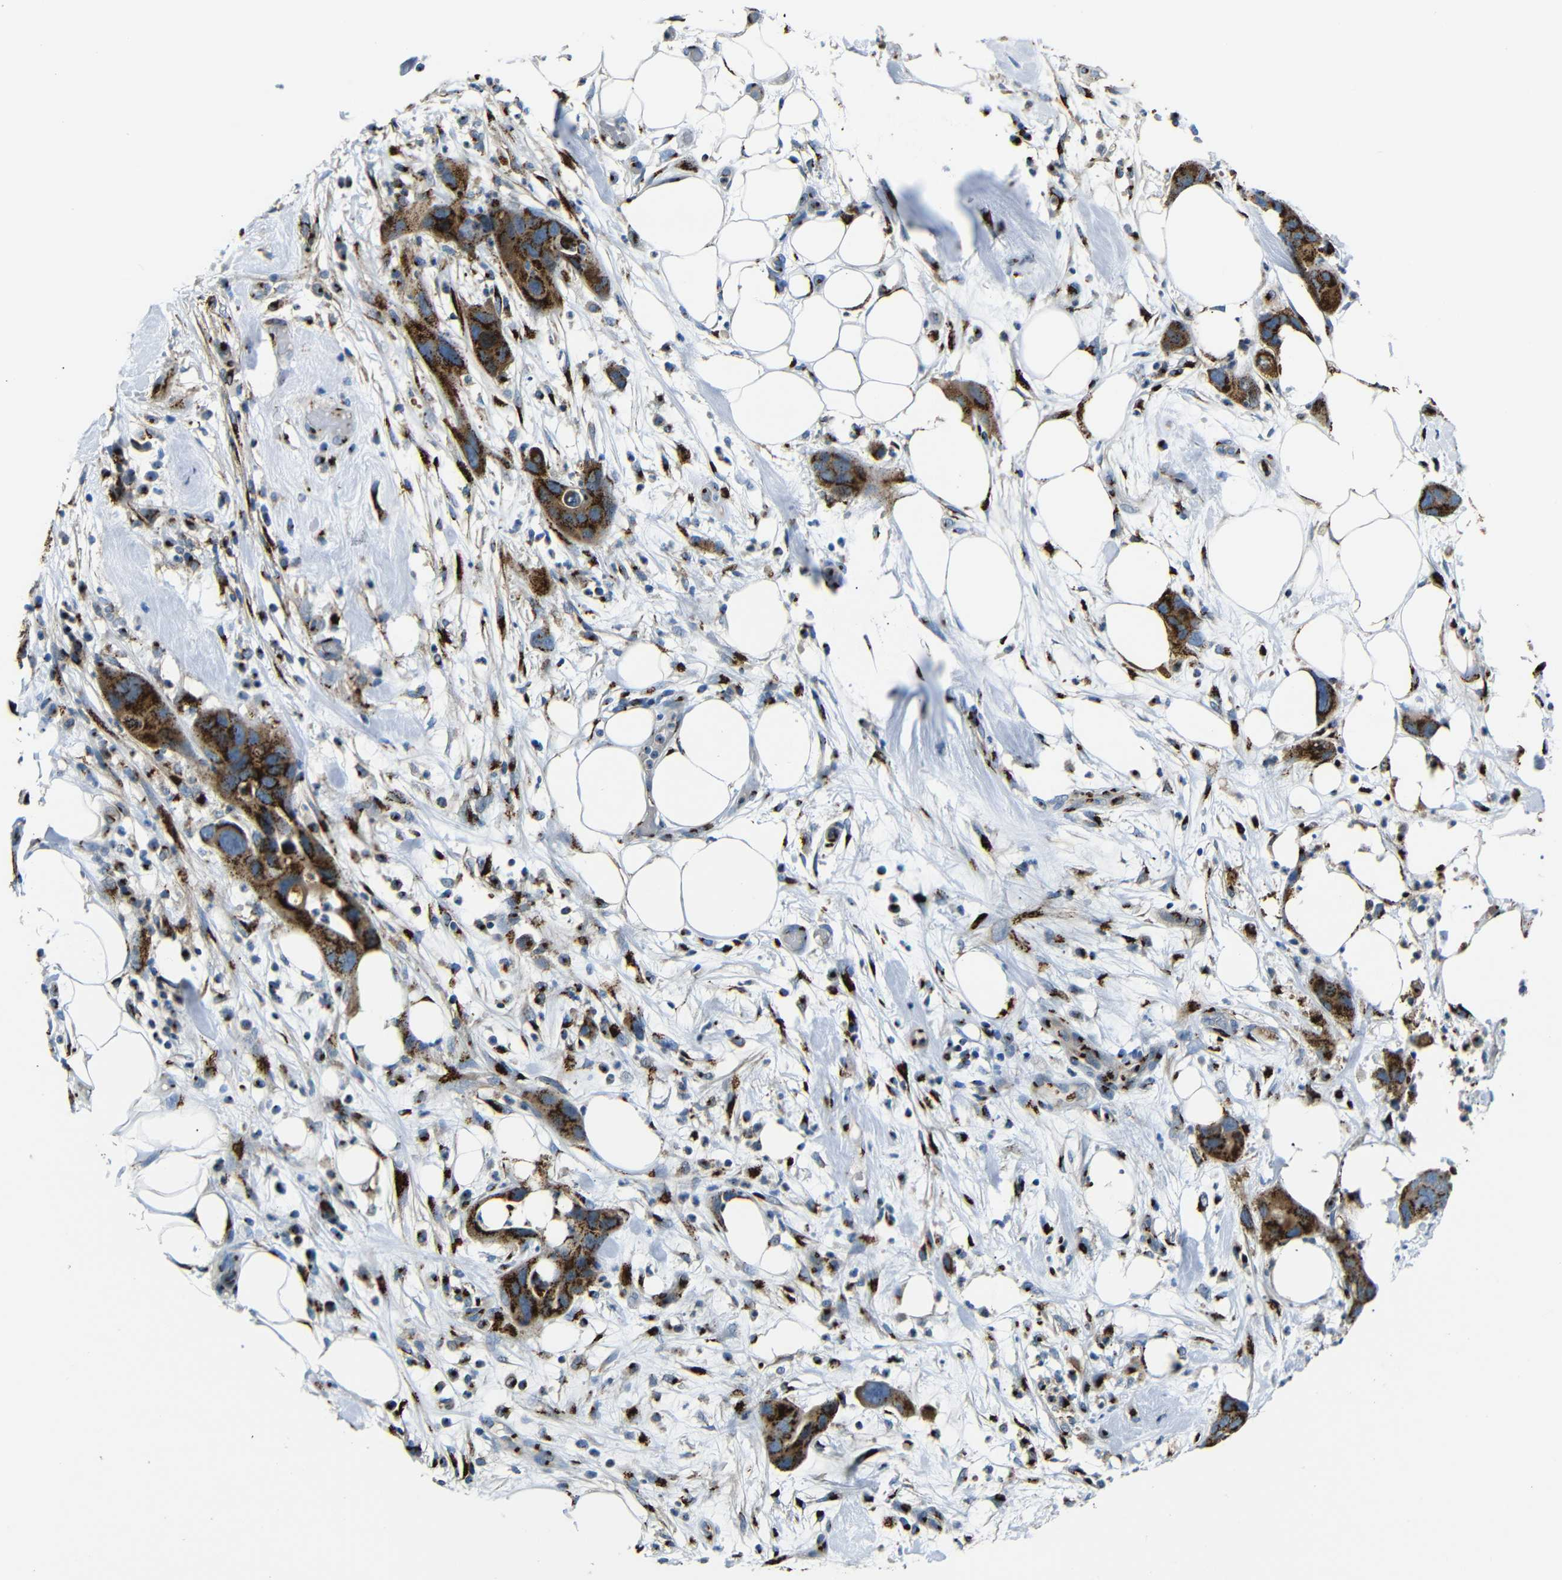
{"staining": {"intensity": "strong", "quantity": ">75%", "location": "cytoplasmic/membranous"}, "tissue": "pancreatic cancer", "cell_type": "Tumor cells", "image_type": "cancer", "snomed": [{"axis": "morphology", "description": "Adenocarcinoma, NOS"}, {"axis": "topography", "description": "Pancreas"}], "caption": "Pancreatic cancer (adenocarcinoma) stained for a protein (brown) demonstrates strong cytoplasmic/membranous positive staining in about >75% of tumor cells.", "gene": "TGOLN2", "patient": {"sex": "female", "age": 71}}